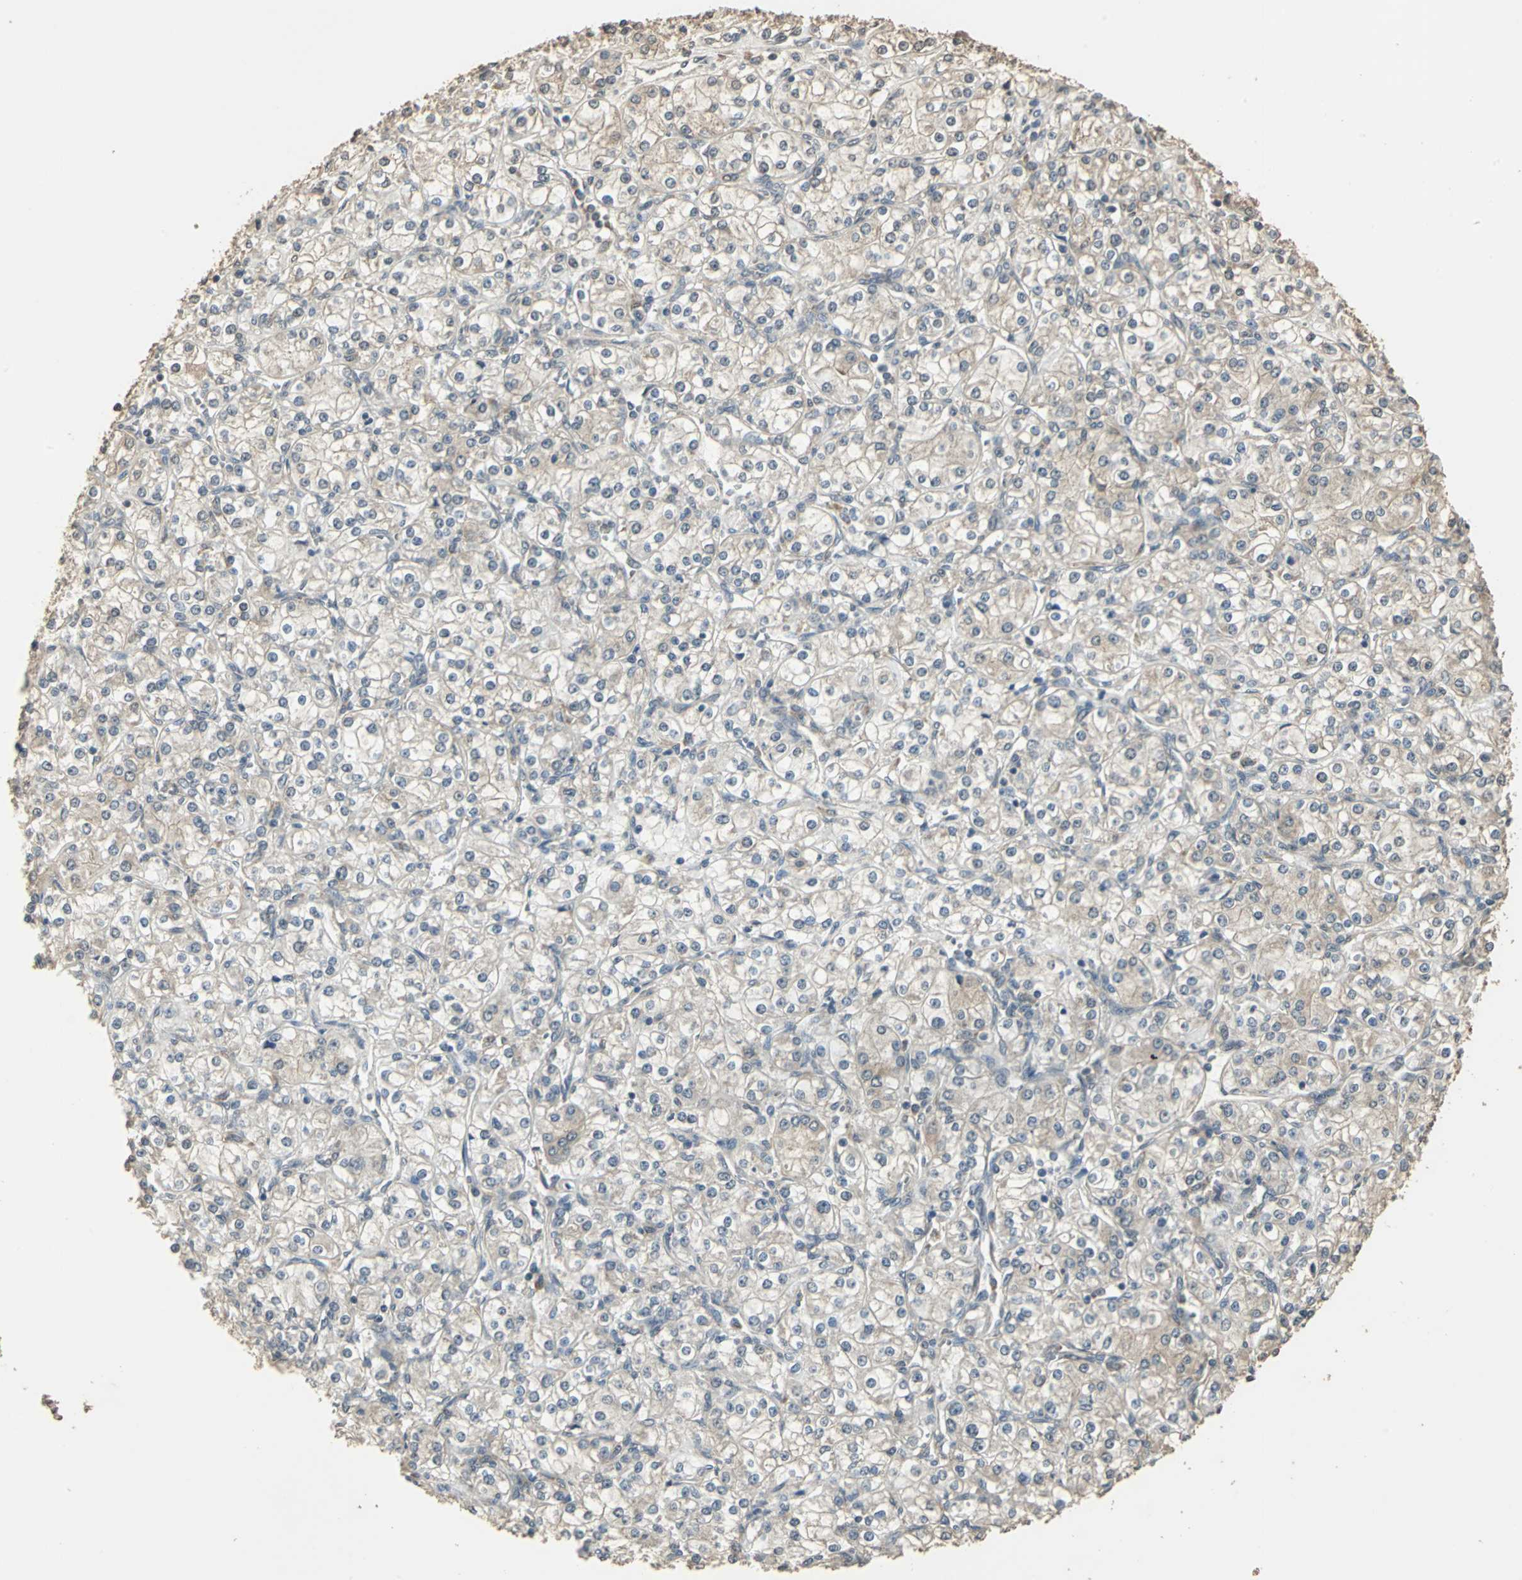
{"staining": {"intensity": "weak", "quantity": "<25%", "location": "cytoplasmic/membranous"}, "tissue": "renal cancer", "cell_type": "Tumor cells", "image_type": "cancer", "snomed": [{"axis": "morphology", "description": "Adenocarcinoma, NOS"}, {"axis": "topography", "description": "Kidney"}], "caption": "DAB (3,3'-diaminobenzidine) immunohistochemical staining of human renal adenocarcinoma reveals no significant positivity in tumor cells. Brightfield microscopy of immunohistochemistry stained with DAB (brown) and hematoxylin (blue), captured at high magnification.", "gene": "UCHL5", "patient": {"sex": "male", "age": 77}}